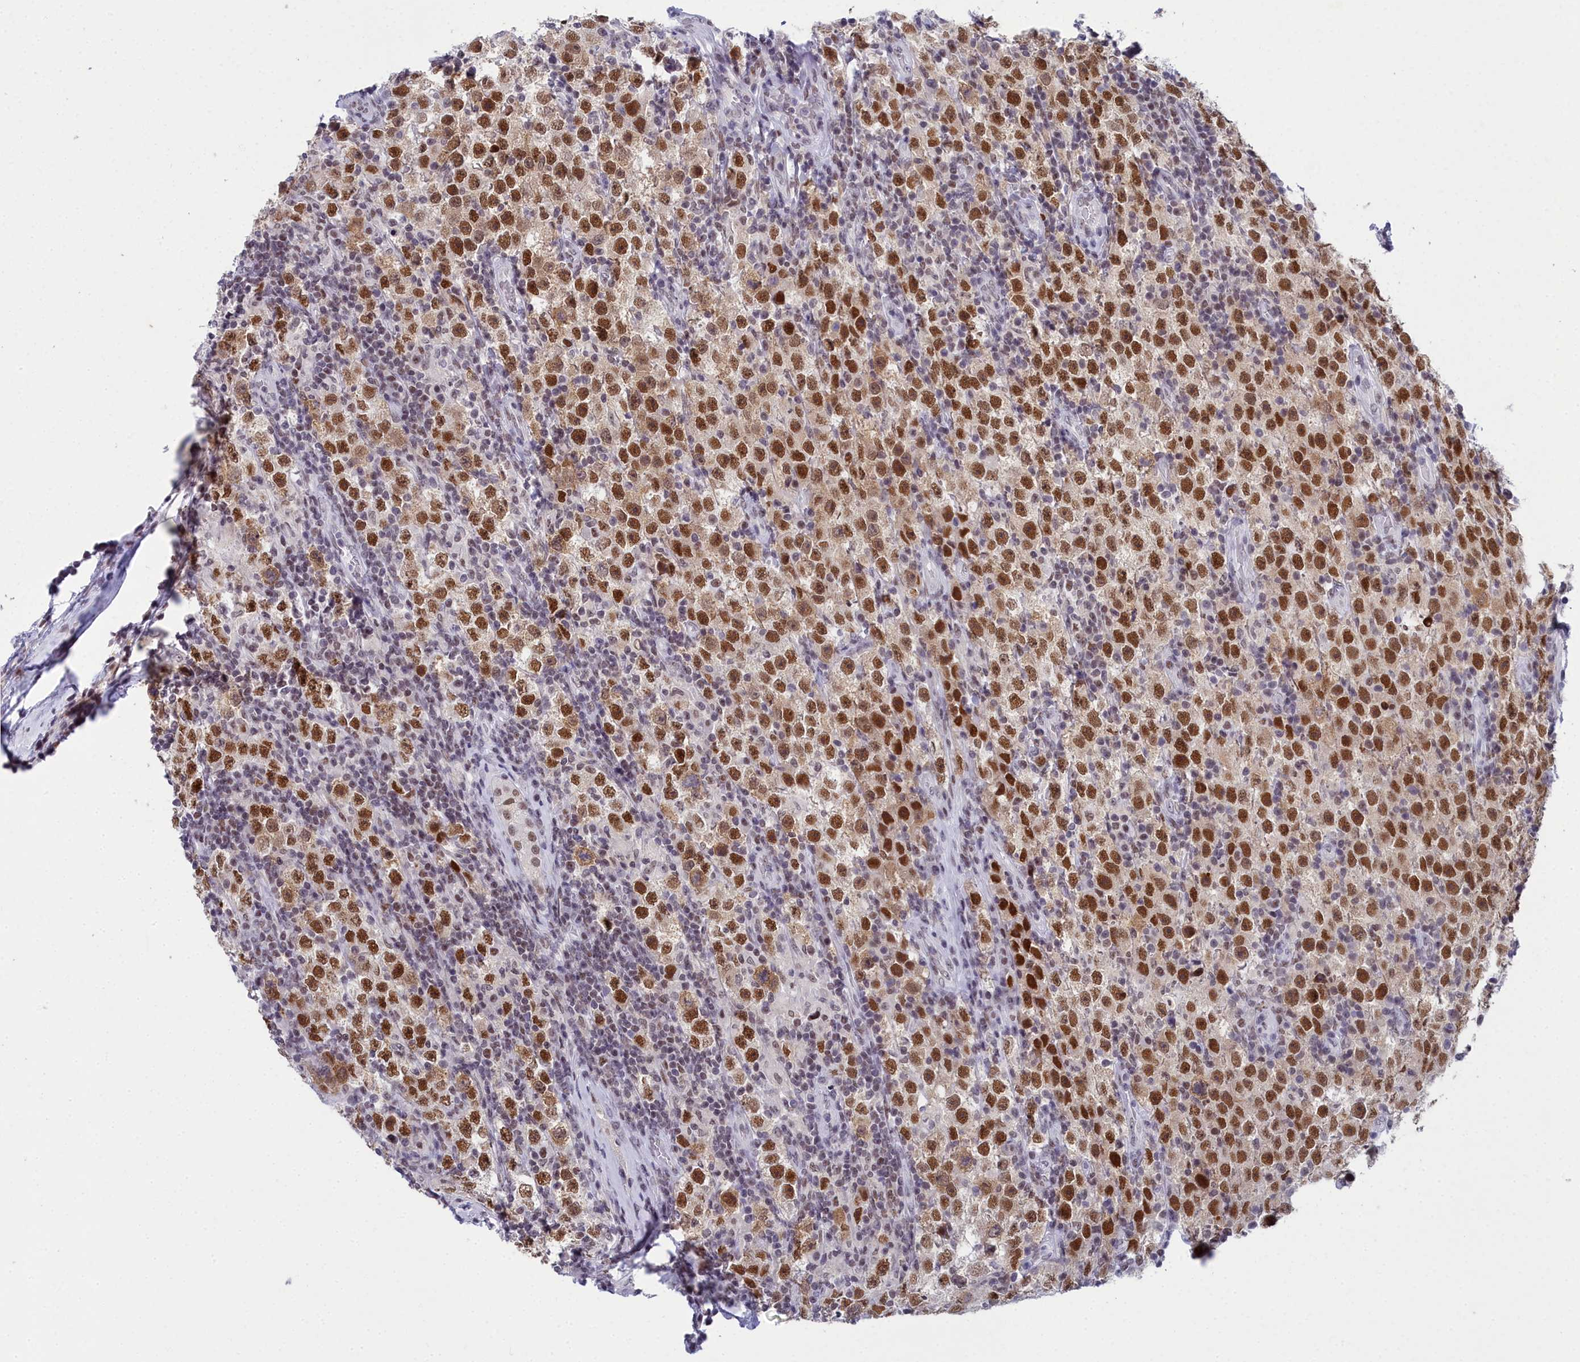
{"staining": {"intensity": "strong", "quantity": ">75%", "location": "nuclear"}, "tissue": "testis cancer", "cell_type": "Tumor cells", "image_type": "cancer", "snomed": [{"axis": "morphology", "description": "Normal tissue, NOS"}, {"axis": "morphology", "description": "Urothelial carcinoma, High grade"}, {"axis": "morphology", "description": "Seminoma, NOS"}, {"axis": "morphology", "description": "Carcinoma, Embryonal, NOS"}, {"axis": "topography", "description": "Urinary bladder"}, {"axis": "topography", "description": "Testis"}], "caption": "An immunohistochemistry micrograph of tumor tissue is shown. Protein staining in brown labels strong nuclear positivity in seminoma (testis) within tumor cells.", "gene": "CCDC97", "patient": {"sex": "male", "age": 41}}